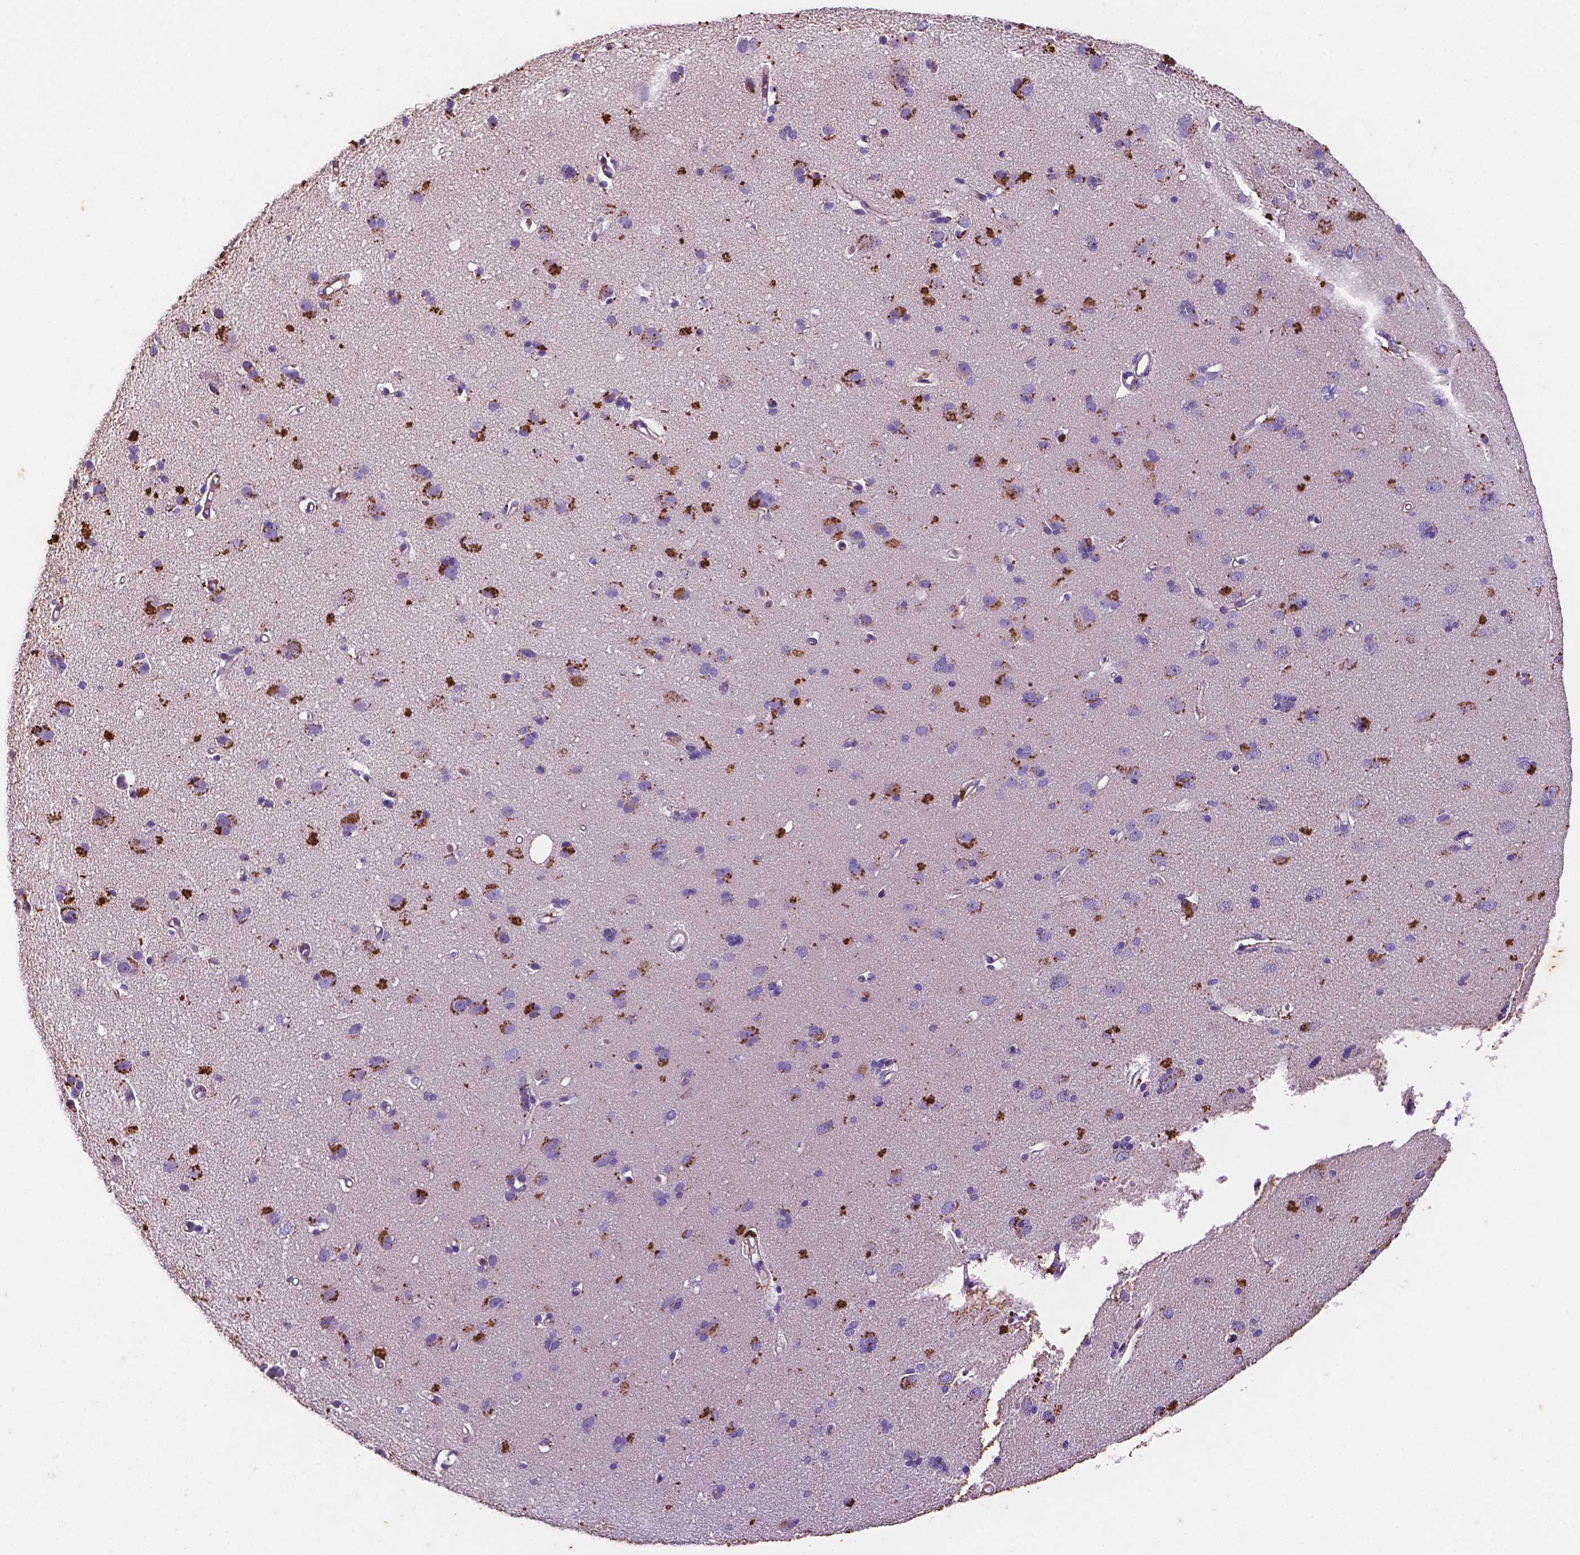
{"staining": {"intensity": "moderate", "quantity": "<25%", "location": "cytoplasmic/membranous"}, "tissue": "cerebral cortex", "cell_type": "Endothelial cells", "image_type": "normal", "snomed": [{"axis": "morphology", "description": "Normal tissue, NOS"}, {"axis": "morphology", "description": "Glioma, malignant, High grade"}, {"axis": "topography", "description": "Cerebral cortex"}], "caption": "Immunohistochemical staining of unremarkable cerebral cortex shows moderate cytoplasmic/membranous protein positivity in approximately <25% of endothelial cells.", "gene": "TM4SF20", "patient": {"sex": "male", "age": 71}}